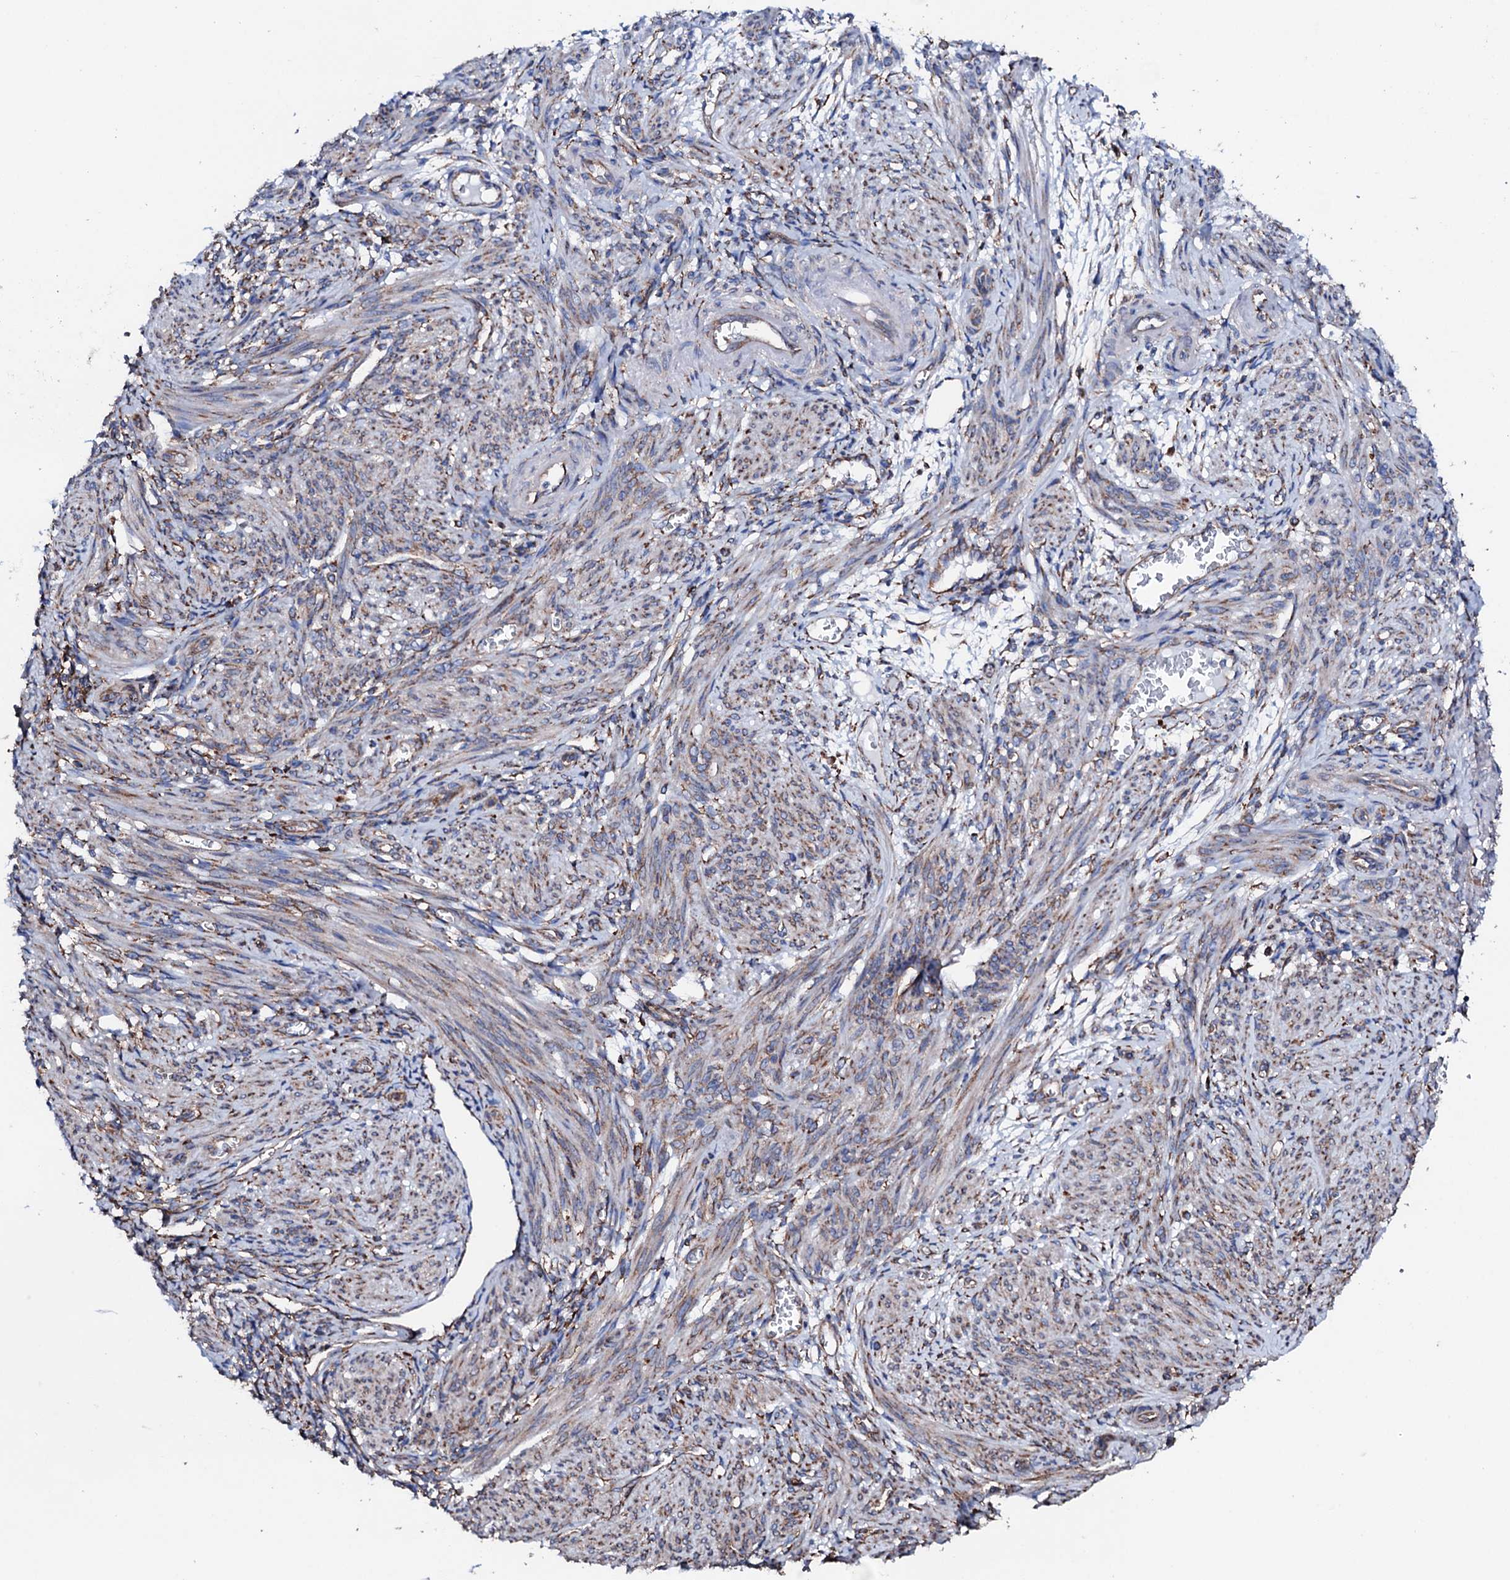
{"staining": {"intensity": "moderate", "quantity": "25%-75%", "location": "cytoplasmic/membranous"}, "tissue": "smooth muscle", "cell_type": "Smooth muscle cells", "image_type": "normal", "snomed": [{"axis": "morphology", "description": "Normal tissue, NOS"}, {"axis": "topography", "description": "Smooth muscle"}], "caption": "The histopathology image shows a brown stain indicating the presence of a protein in the cytoplasmic/membranous of smooth muscle cells in smooth muscle.", "gene": "AMDHD1", "patient": {"sex": "female", "age": 39}}